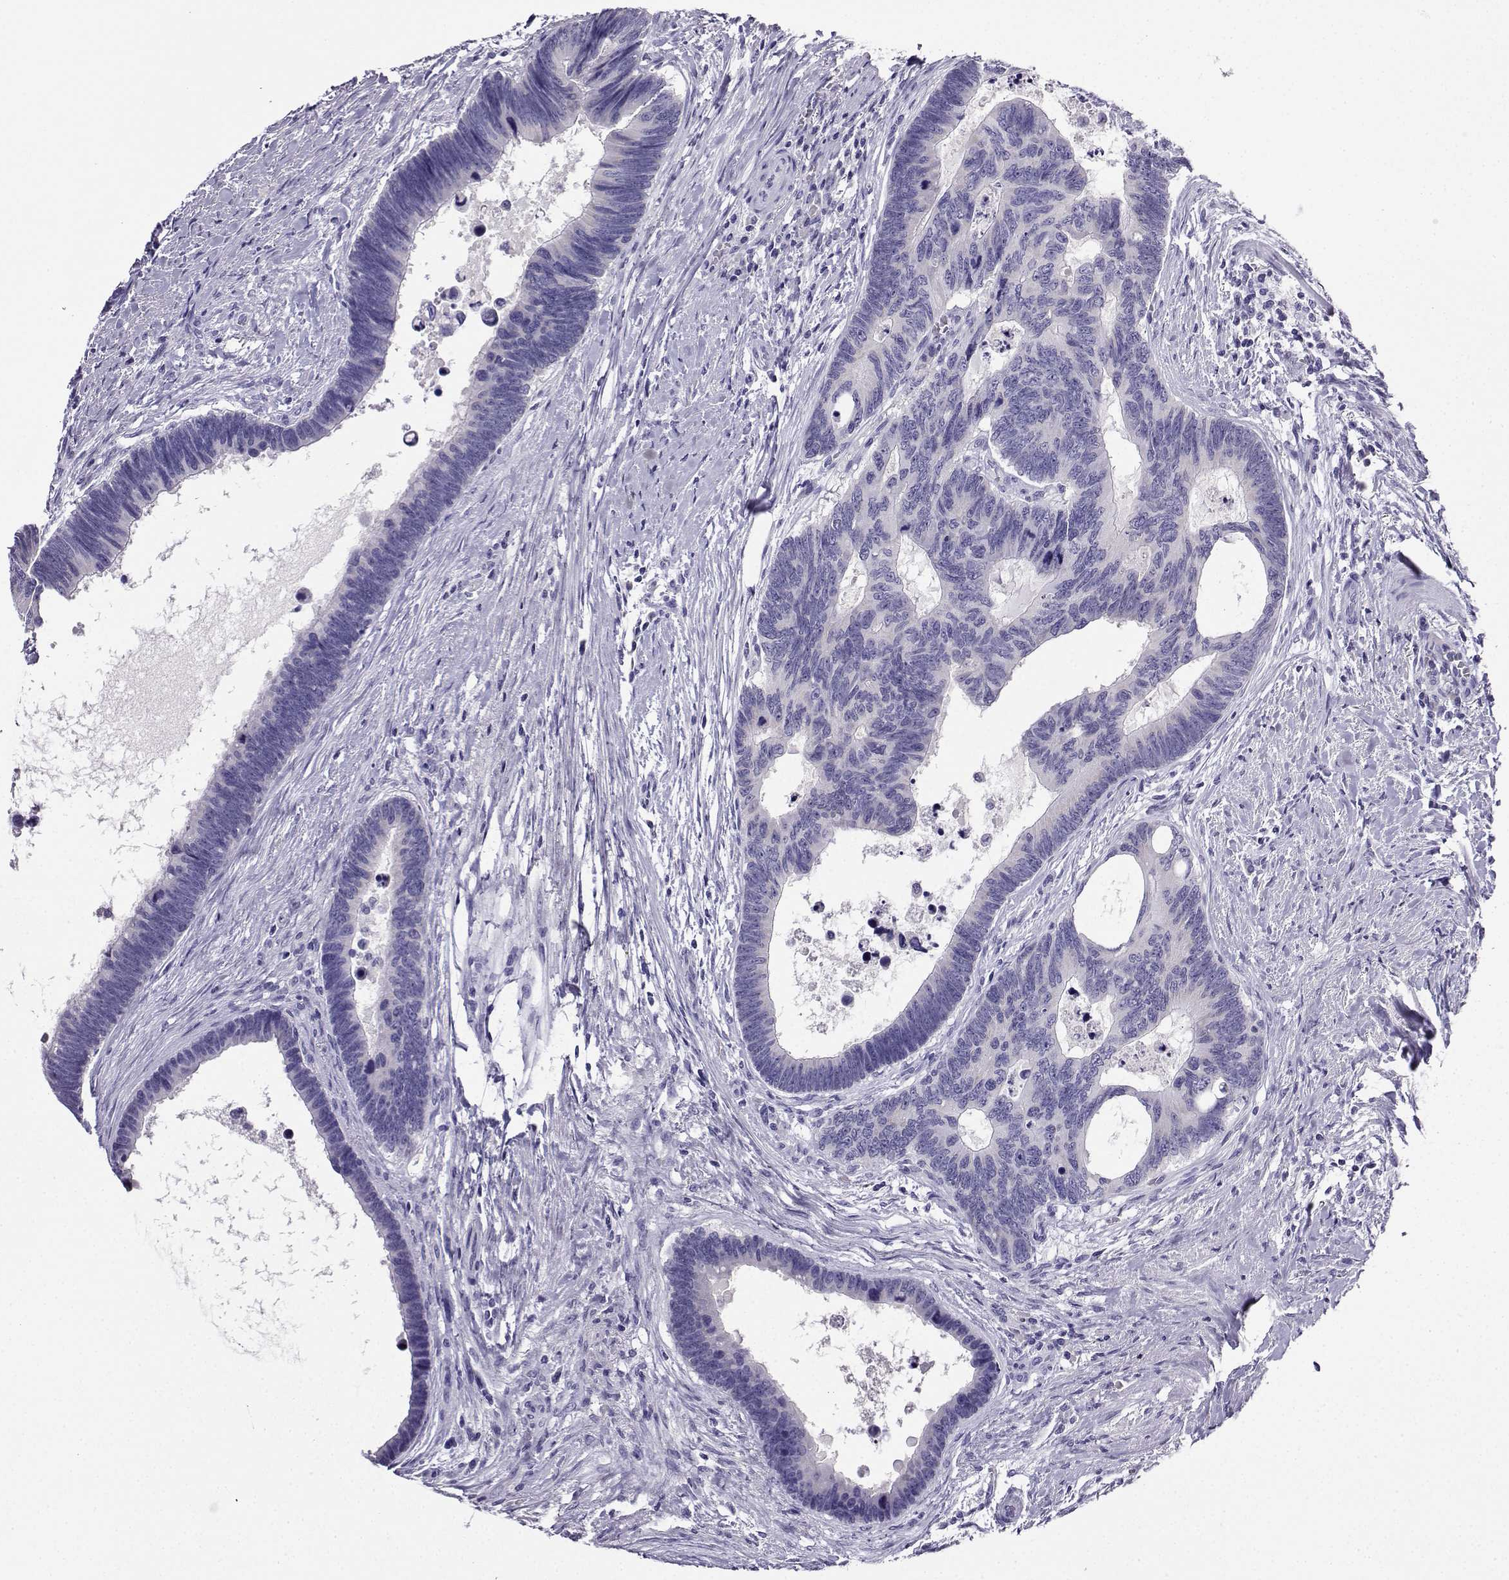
{"staining": {"intensity": "negative", "quantity": "none", "location": "none"}, "tissue": "colorectal cancer", "cell_type": "Tumor cells", "image_type": "cancer", "snomed": [{"axis": "morphology", "description": "Adenocarcinoma, NOS"}, {"axis": "topography", "description": "Colon"}], "caption": "This is an immunohistochemistry (IHC) micrograph of colorectal cancer. There is no expression in tumor cells.", "gene": "LINGO1", "patient": {"sex": "female", "age": 77}}